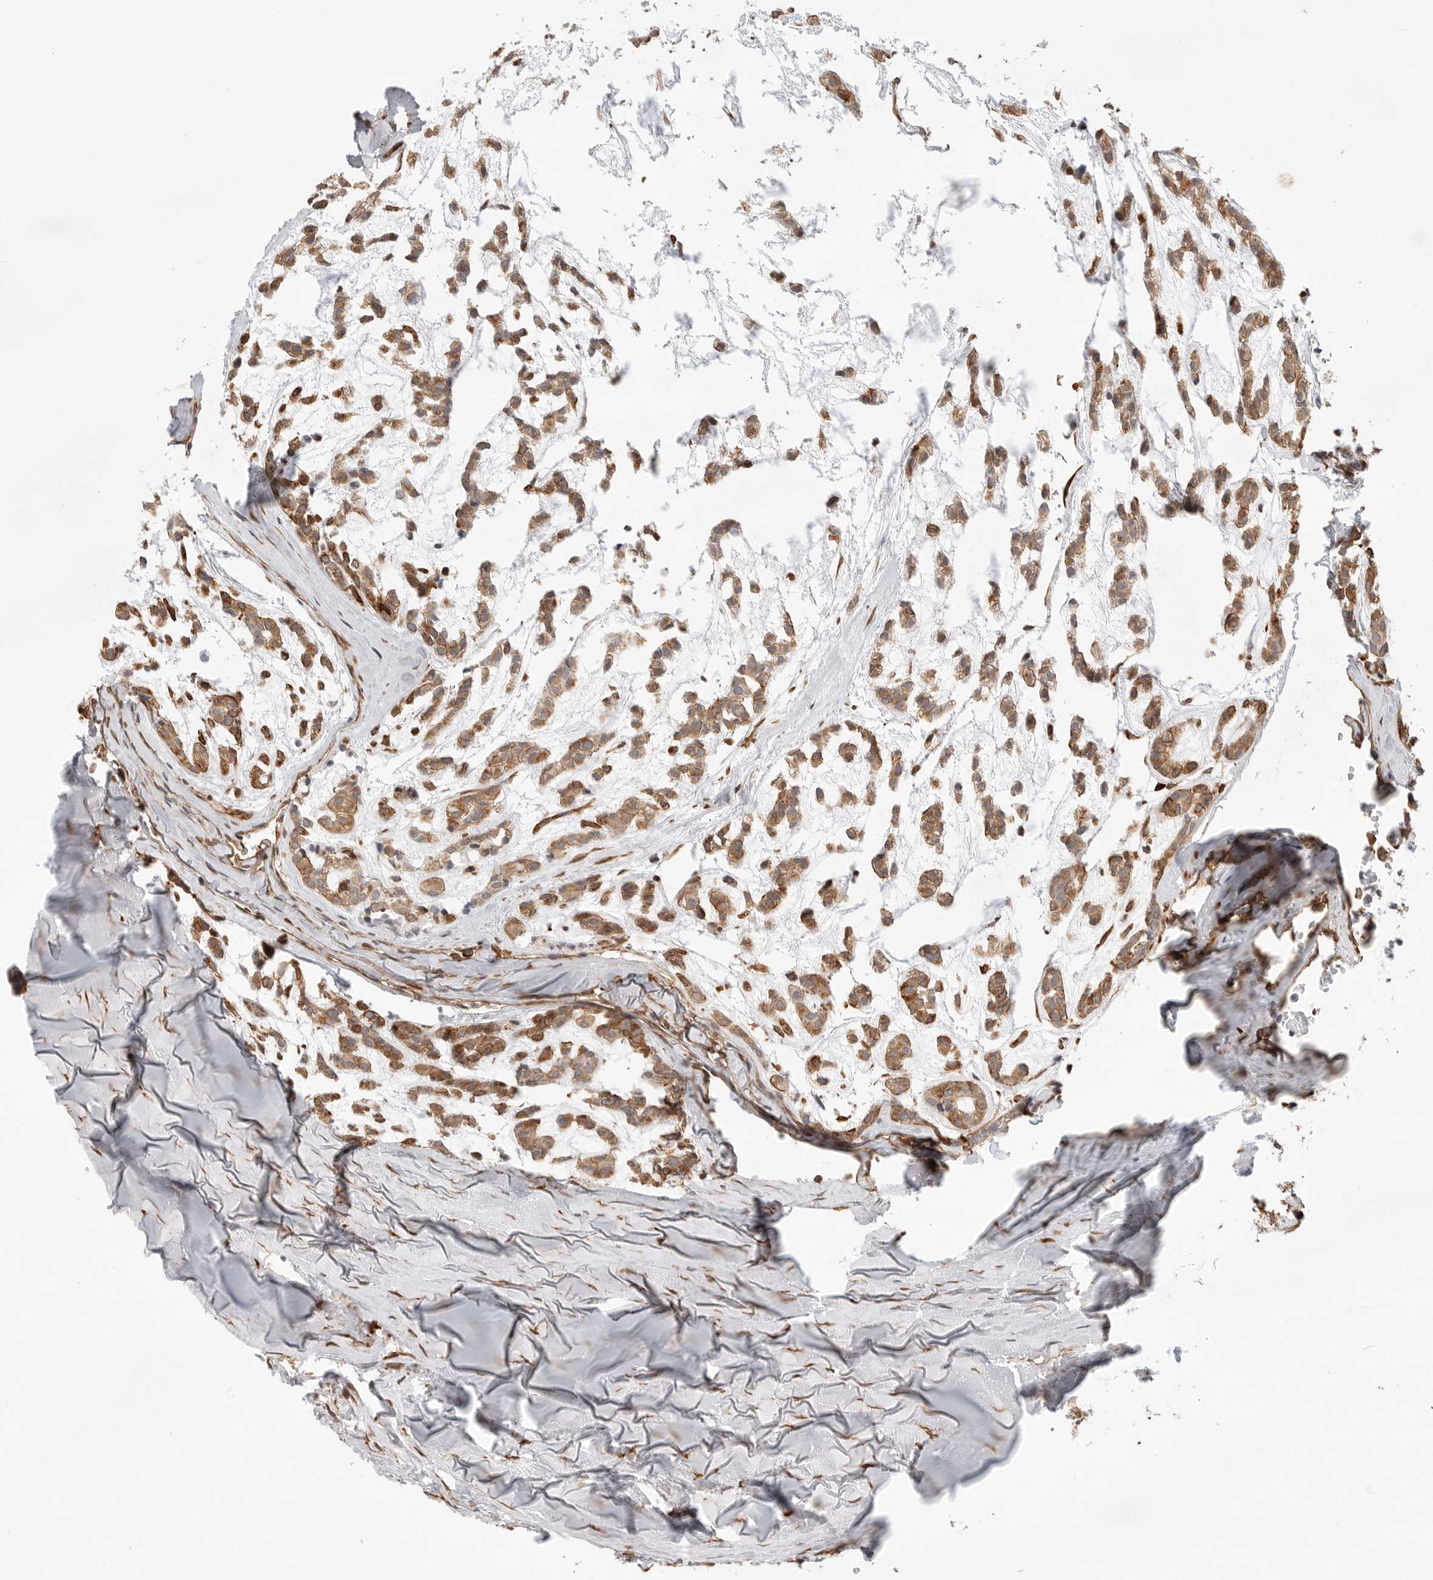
{"staining": {"intensity": "moderate", "quantity": ">75%", "location": "cytoplasmic/membranous"}, "tissue": "head and neck cancer", "cell_type": "Tumor cells", "image_type": "cancer", "snomed": [{"axis": "morphology", "description": "Adenocarcinoma, NOS"}, {"axis": "morphology", "description": "Adenoma, NOS"}, {"axis": "topography", "description": "Head-Neck"}], "caption": "An image of human head and neck cancer (adenocarcinoma) stained for a protein demonstrates moderate cytoplasmic/membranous brown staining in tumor cells. The staining was performed using DAB (3,3'-diaminobenzidine), with brown indicating positive protein expression. Nuclei are stained blue with hematoxylin.", "gene": "ATOH7", "patient": {"sex": "female", "age": 55}}